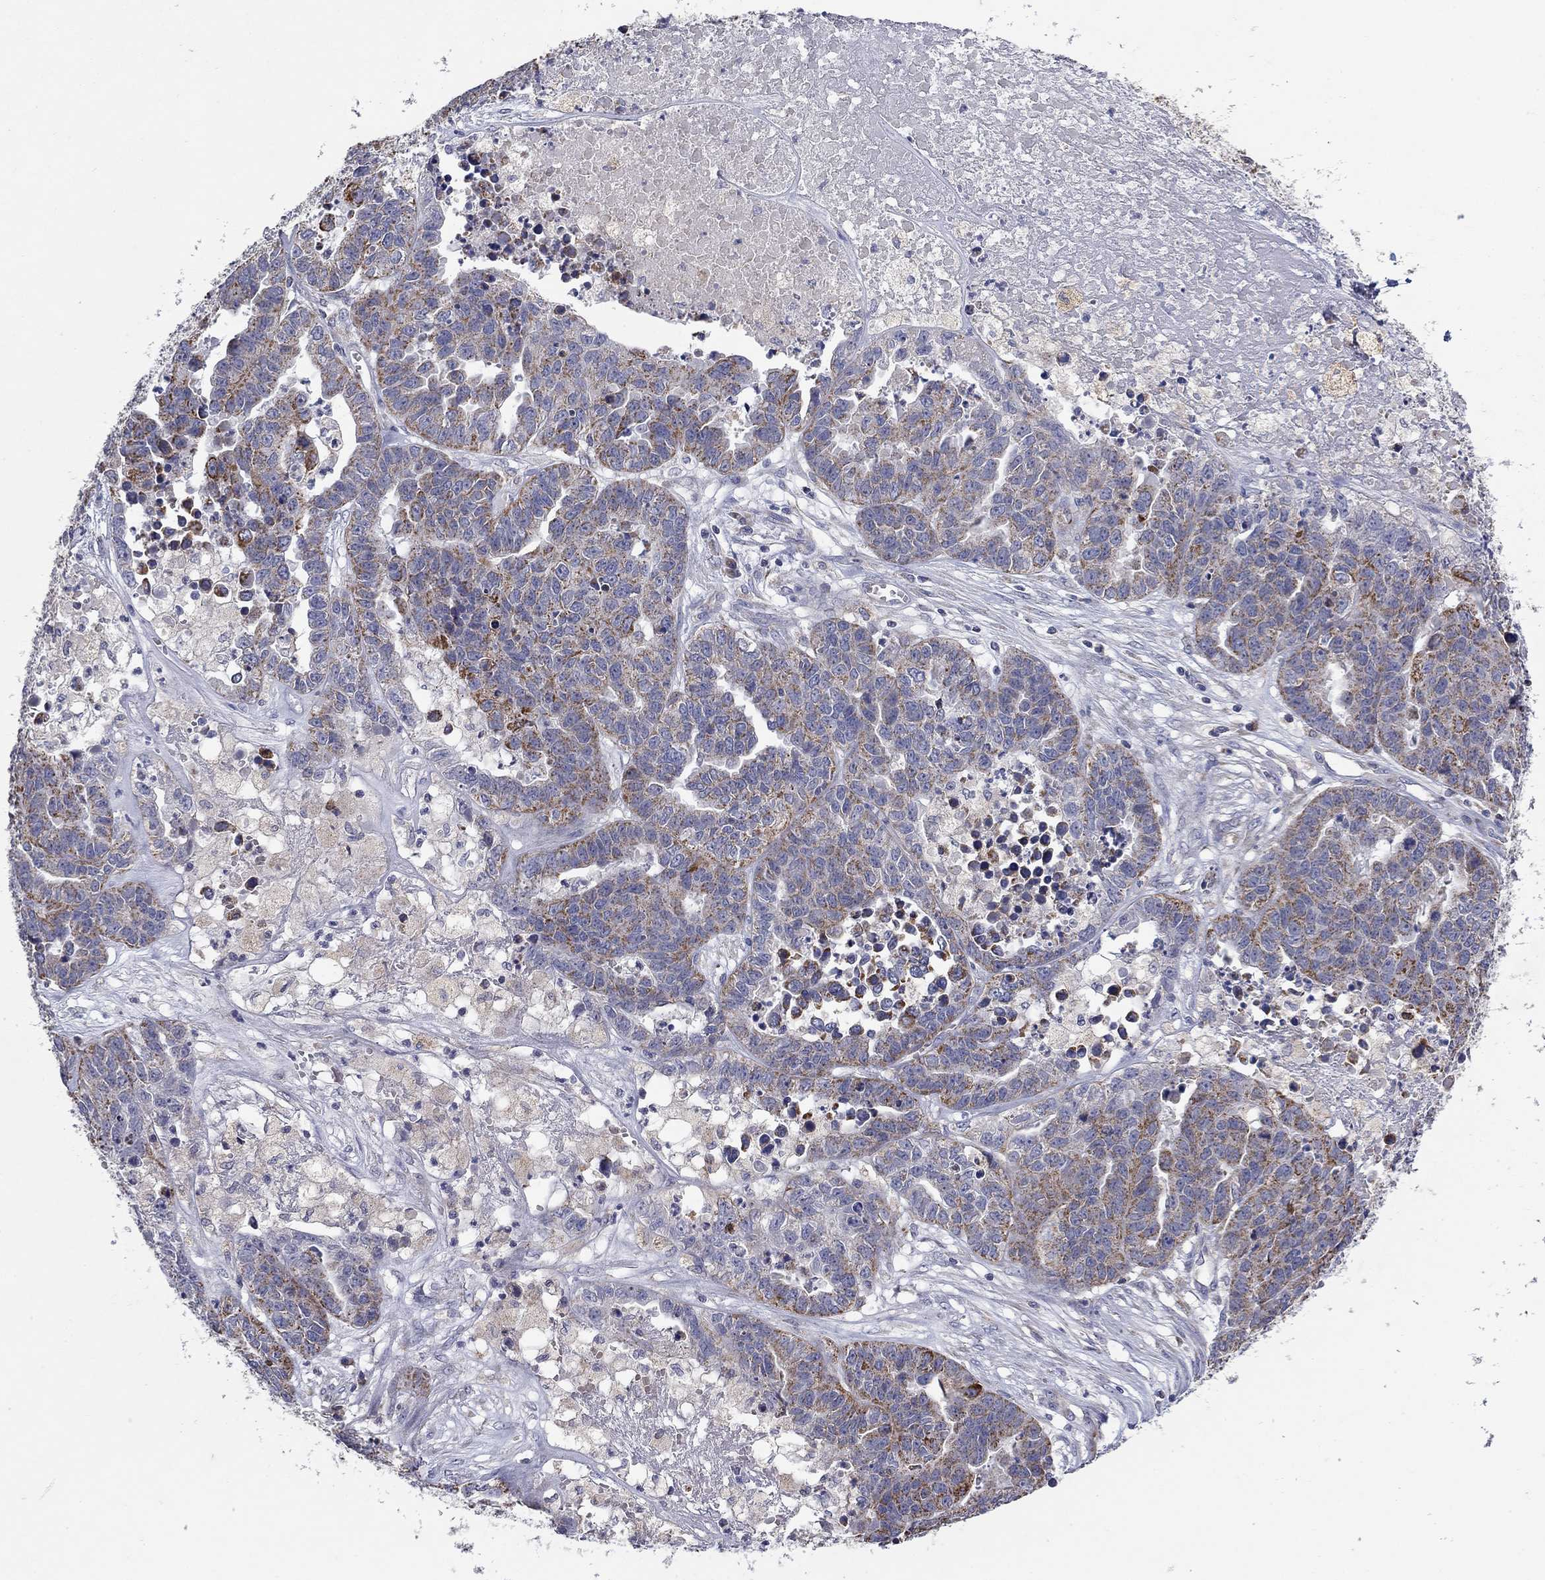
{"staining": {"intensity": "moderate", "quantity": "<25%", "location": "cytoplasmic/membranous"}, "tissue": "ovarian cancer", "cell_type": "Tumor cells", "image_type": "cancer", "snomed": [{"axis": "morphology", "description": "Cystadenocarcinoma, serous, NOS"}, {"axis": "topography", "description": "Ovary"}], "caption": "Protein expression analysis of ovarian cancer exhibits moderate cytoplasmic/membranous expression in about <25% of tumor cells.", "gene": "HPS5", "patient": {"sex": "female", "age": 87}}